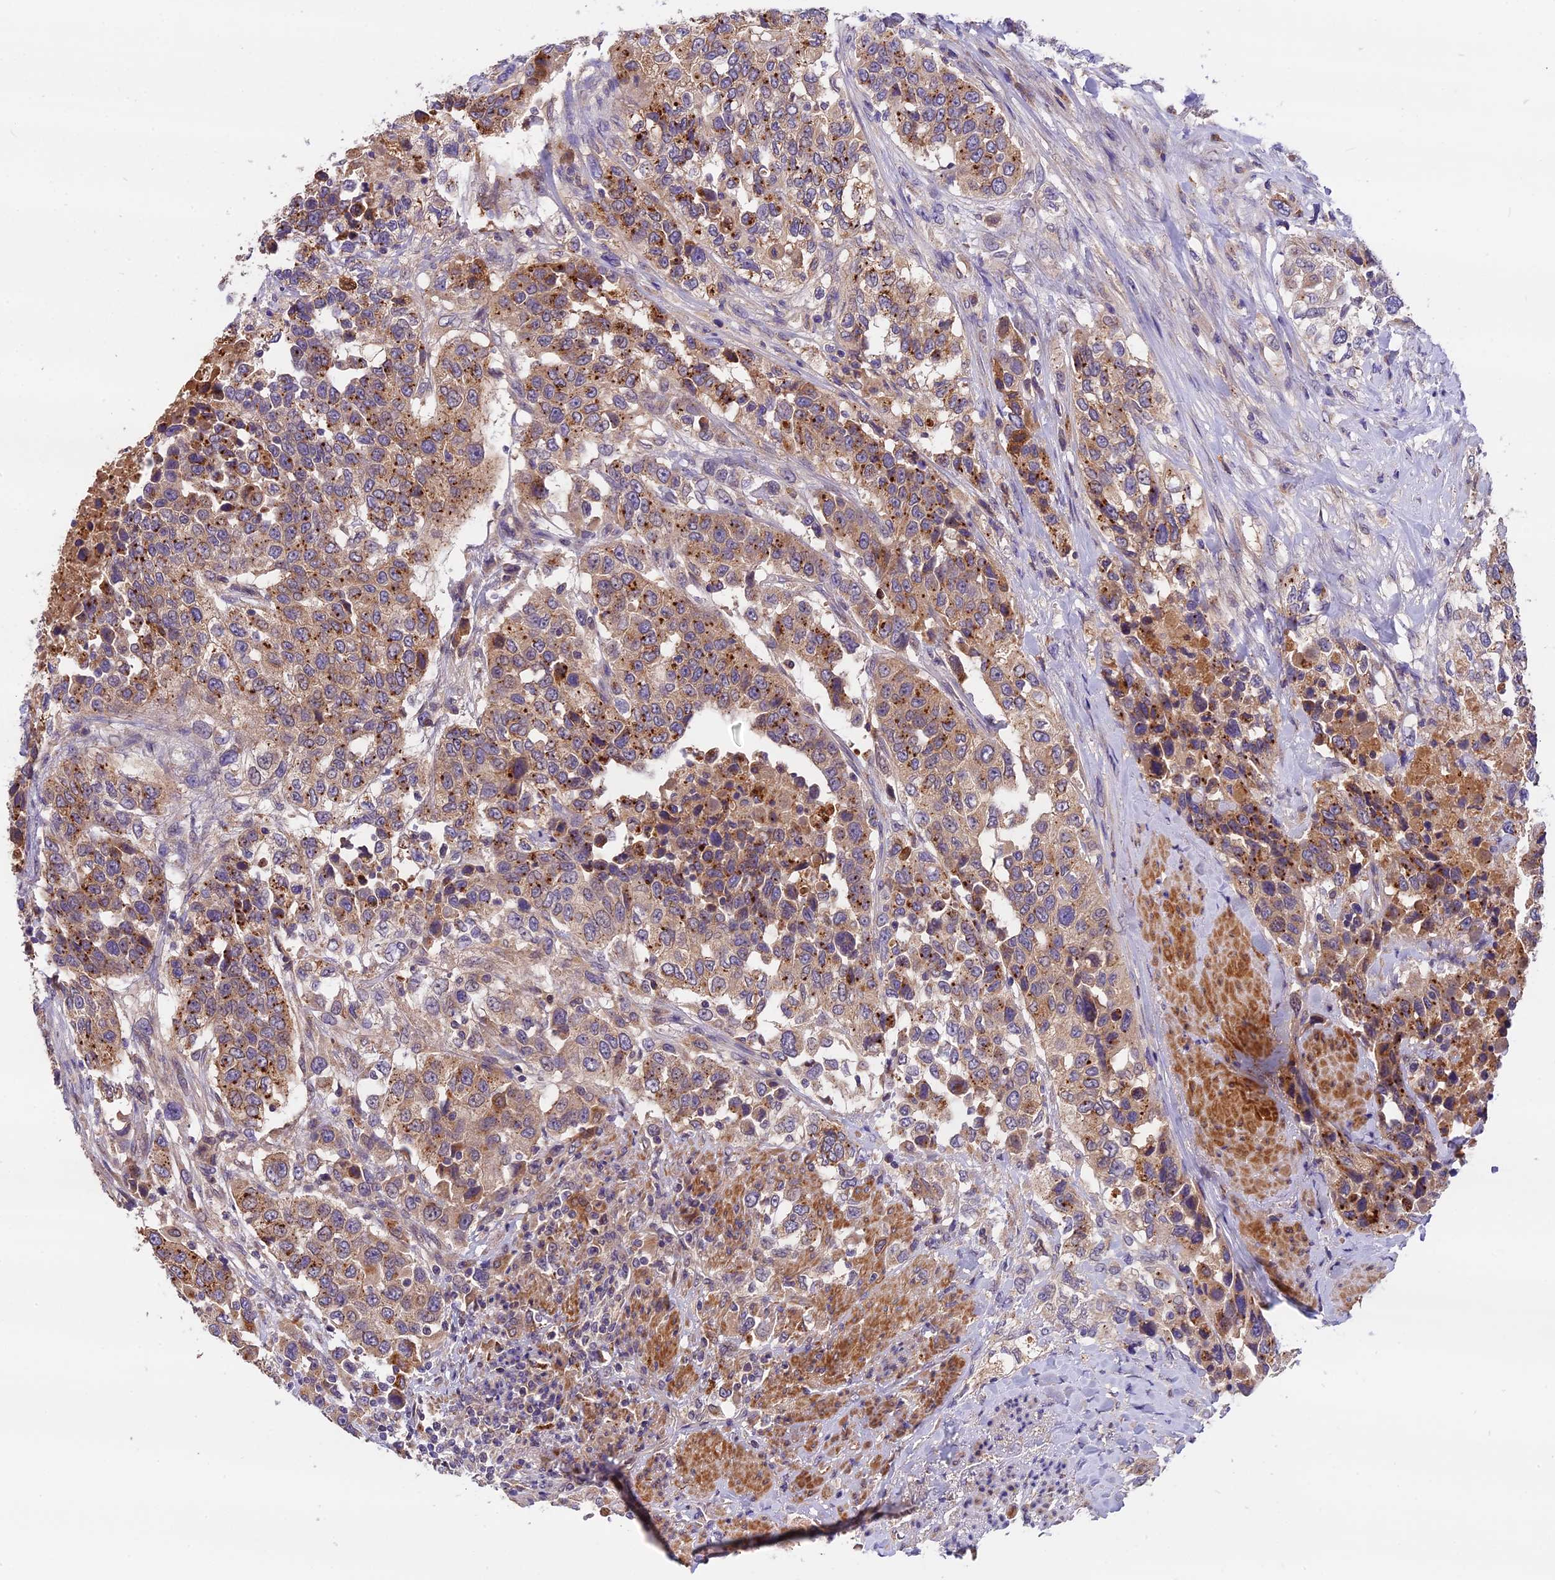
{"staining": {"intensity": "moderate", "quantity": ">75%", "location": "cytoplasmic/membranous"}, "tissue": "urothelial cancer", "cell_type": "Tumor cells", "image_type": "cancer", "snomed": [{"axis": "morphology", "description": "Urothelial carcinoma, High grade"}, {"axis": "topography", "description": "Urinary bladder"}], "caption": "Immunohistochemistry (IHC) (DAB) staining of high-grade urothelial carcinoma shows moderate cytoplasmic/membranous protein expression in about >75% of tumor cells.", "gene": "COPE", "patient": {"sex": "female", "age": 80}}